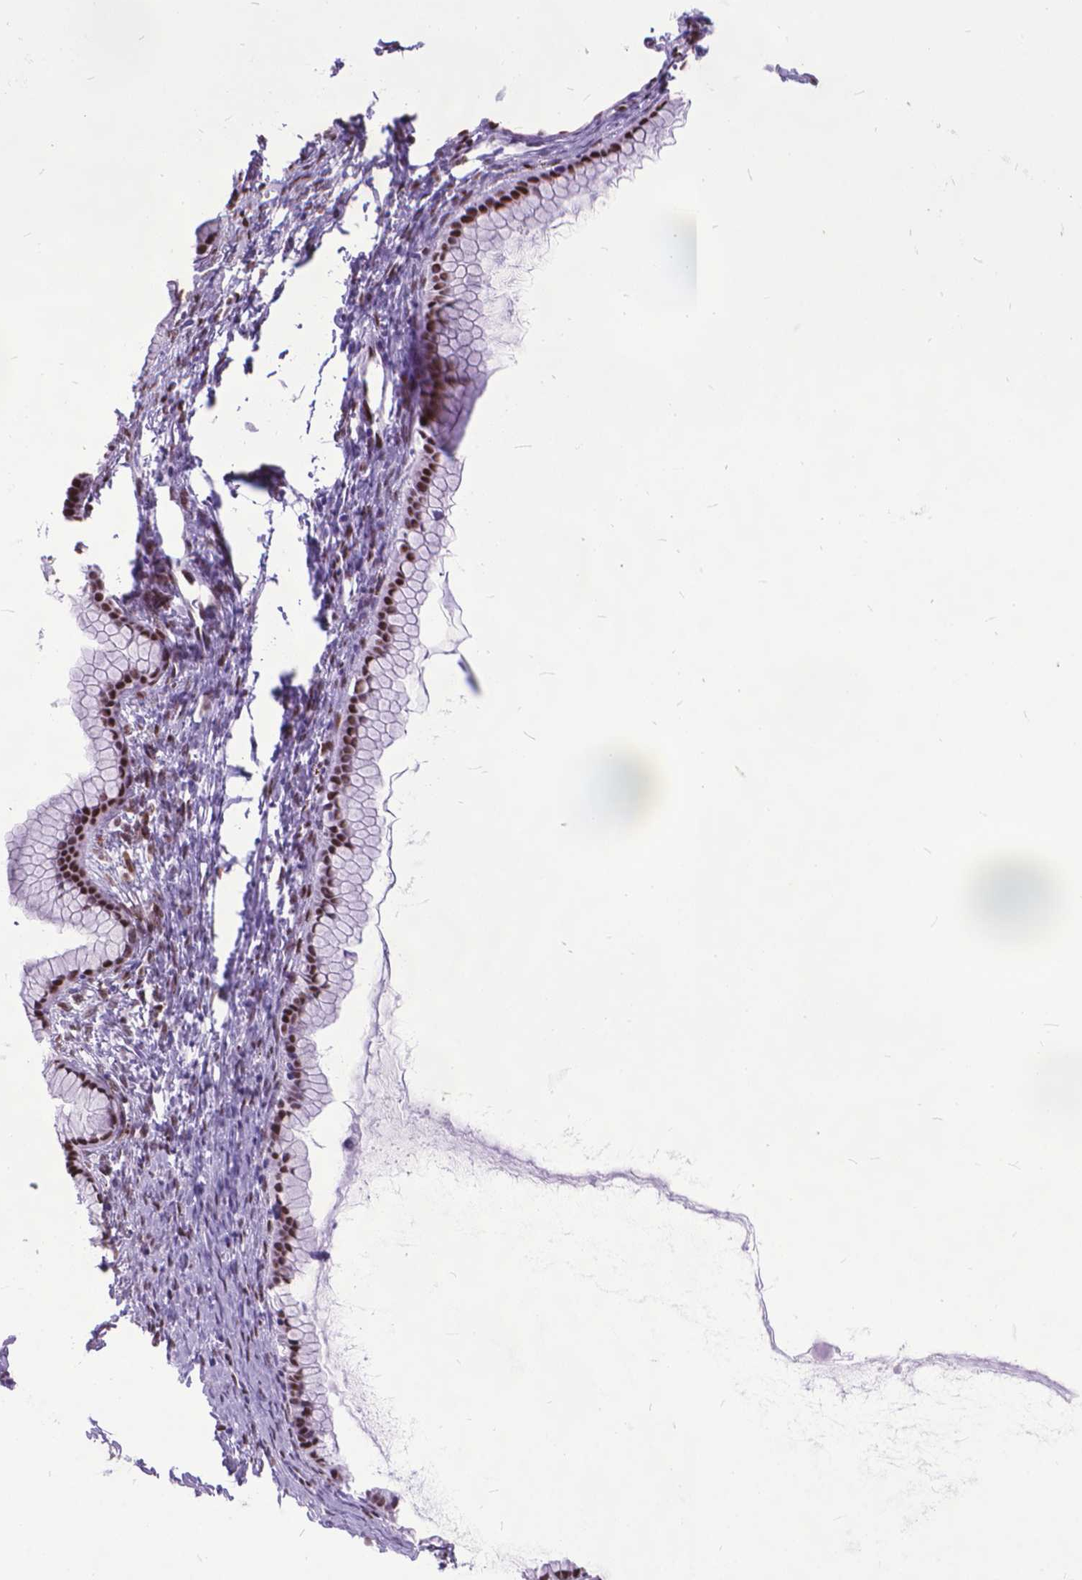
{"staining": {"intensity": "strong", "quantity": ">75%", "location": "nuclear"}, "tissue": "ovarian cancer", "cell_type": "Tumor cells", "image_type": "cancer", "snomed": [{"axis": "morphology", "description": "Cystadenocarcinoma, mucinous, NOS"}, {"axis": "topography", "description": "Ovary"}], "caption": "There is high levels of strong nuclear staining in tumor cells of ovarian mucinous cystadenocarcinoma, as demonstrated by immunohistochemical staining (brown color).", "gene": "POLE4", "patient": {"sex": "female", "age": 41}}